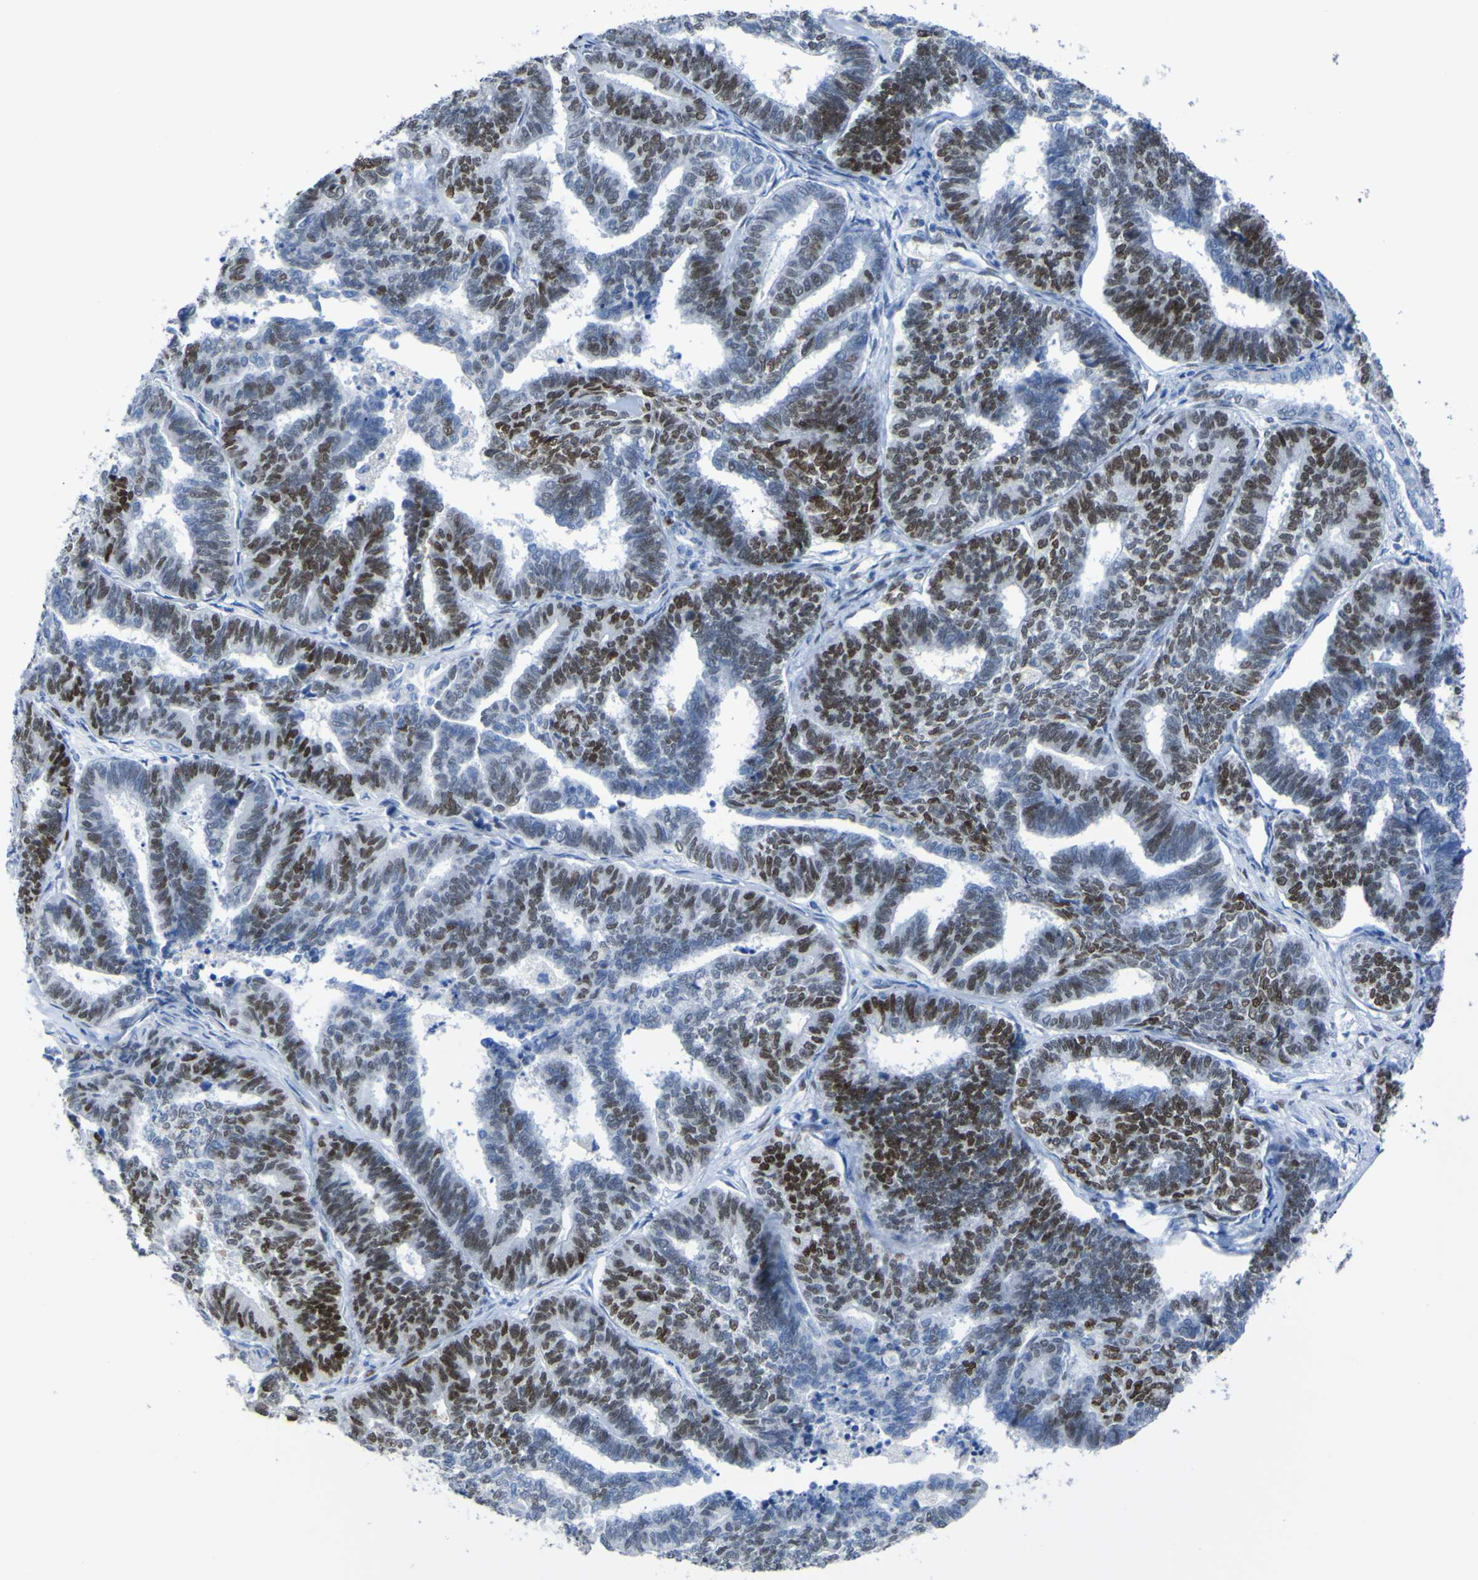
{"staining": {"intensity": "strong", "quantity": "25%-75%", "location": "nuclear"}, "tissue": "endometrial cancer", "cell_type": "Tumor cells", "image_type": "cancer", "snomed": [{"axis": "morphology", "description": "Adenocarcinoma, NOS"}, {"axis": "topography", "description": "Endometrium"}], "caption": "DAB immunohistochemical staining of human endometrial cancer (adenocarcinoma) demonstrates strong nuclear protein positivity in about 25%-75% of tumor cells.", "gene": "DACH1", "patient": {"sex": "female", "age": 70}}